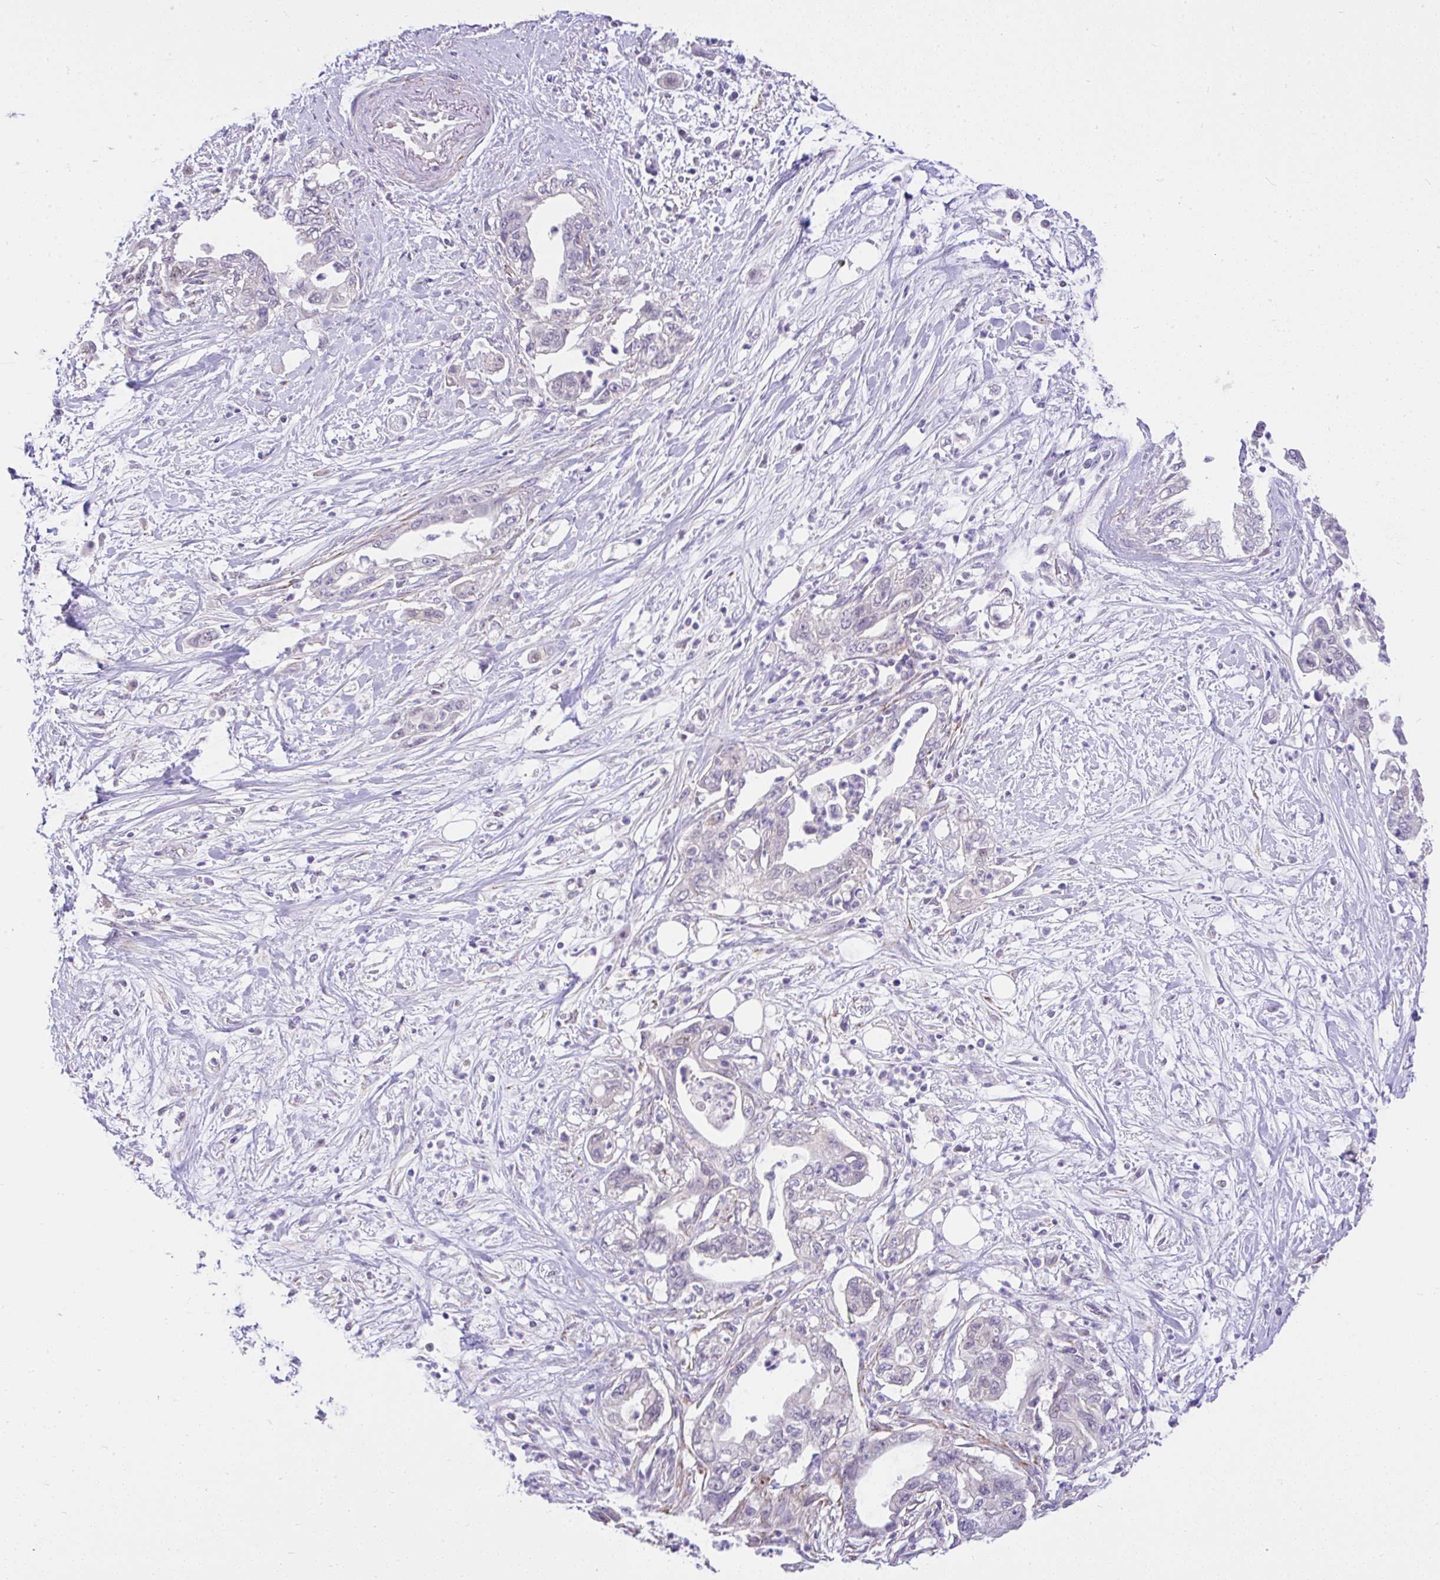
{"staining": {"intensity": "negative", "quantity": "none", "location": "none"}, "tissue": "pancreatic cancer", "cell_type": "Tumor cells", "image_type": "cancer", "snomed": [{"axis": "morphology", "description": "Adenocarcinoma, NOS"}, {"axis": "topography", "description": "Pancreas"}], "caption": "Immunohistochemical staining of human adenocarcinoma (pancreatic) exhibits no significant staining in tumor cells. (DAB (3,3'-diaminobenzidine) immunohistochemistry visualized using brightfield microscopy, high magnification).", "gene": "CTU1", "patient": {"sex": "female", "age": 73}}